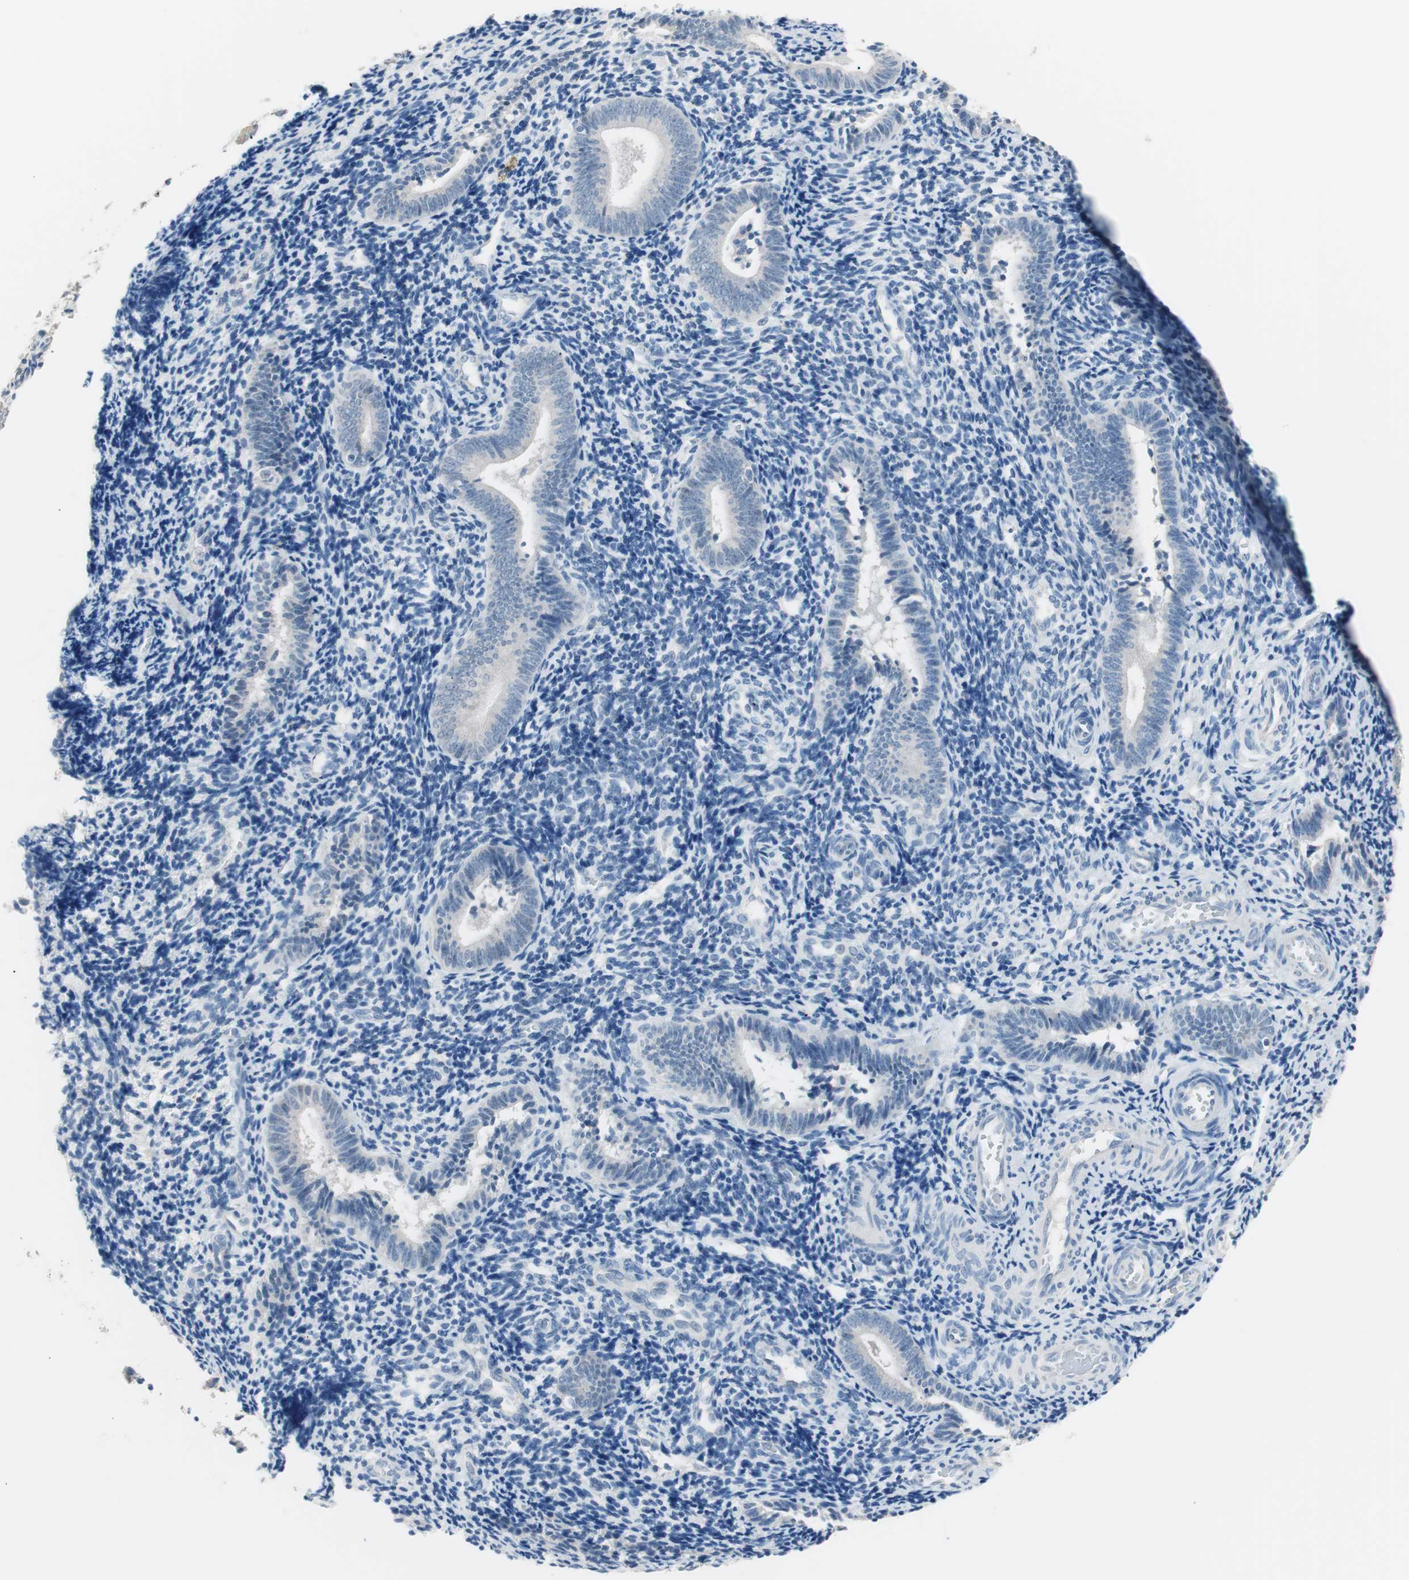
{"staining": {"intensity": "negative", "quantity": "none", "location": "none"}, "tissue": "endometrium", "cell_type": "Cells in endometrial stroma", "image_type": "normal", "snomed": [{"axis": "morphology", "description": "Normal tissue, NOS"}, {"axis": "topography", "description": "Uterus"}, {"axis": "topography", "description": "Endometrium"}], "caption": "An image of human endometrium is negative for staining in cells in endometrial stroma. (Brightfield microscopy of DAB (3,3'-diaminobenzidine) immunohistochemistry (IHC) at high magnification).", "gene": "VIL1", "patient": {"sex": "female", "age": 33}}